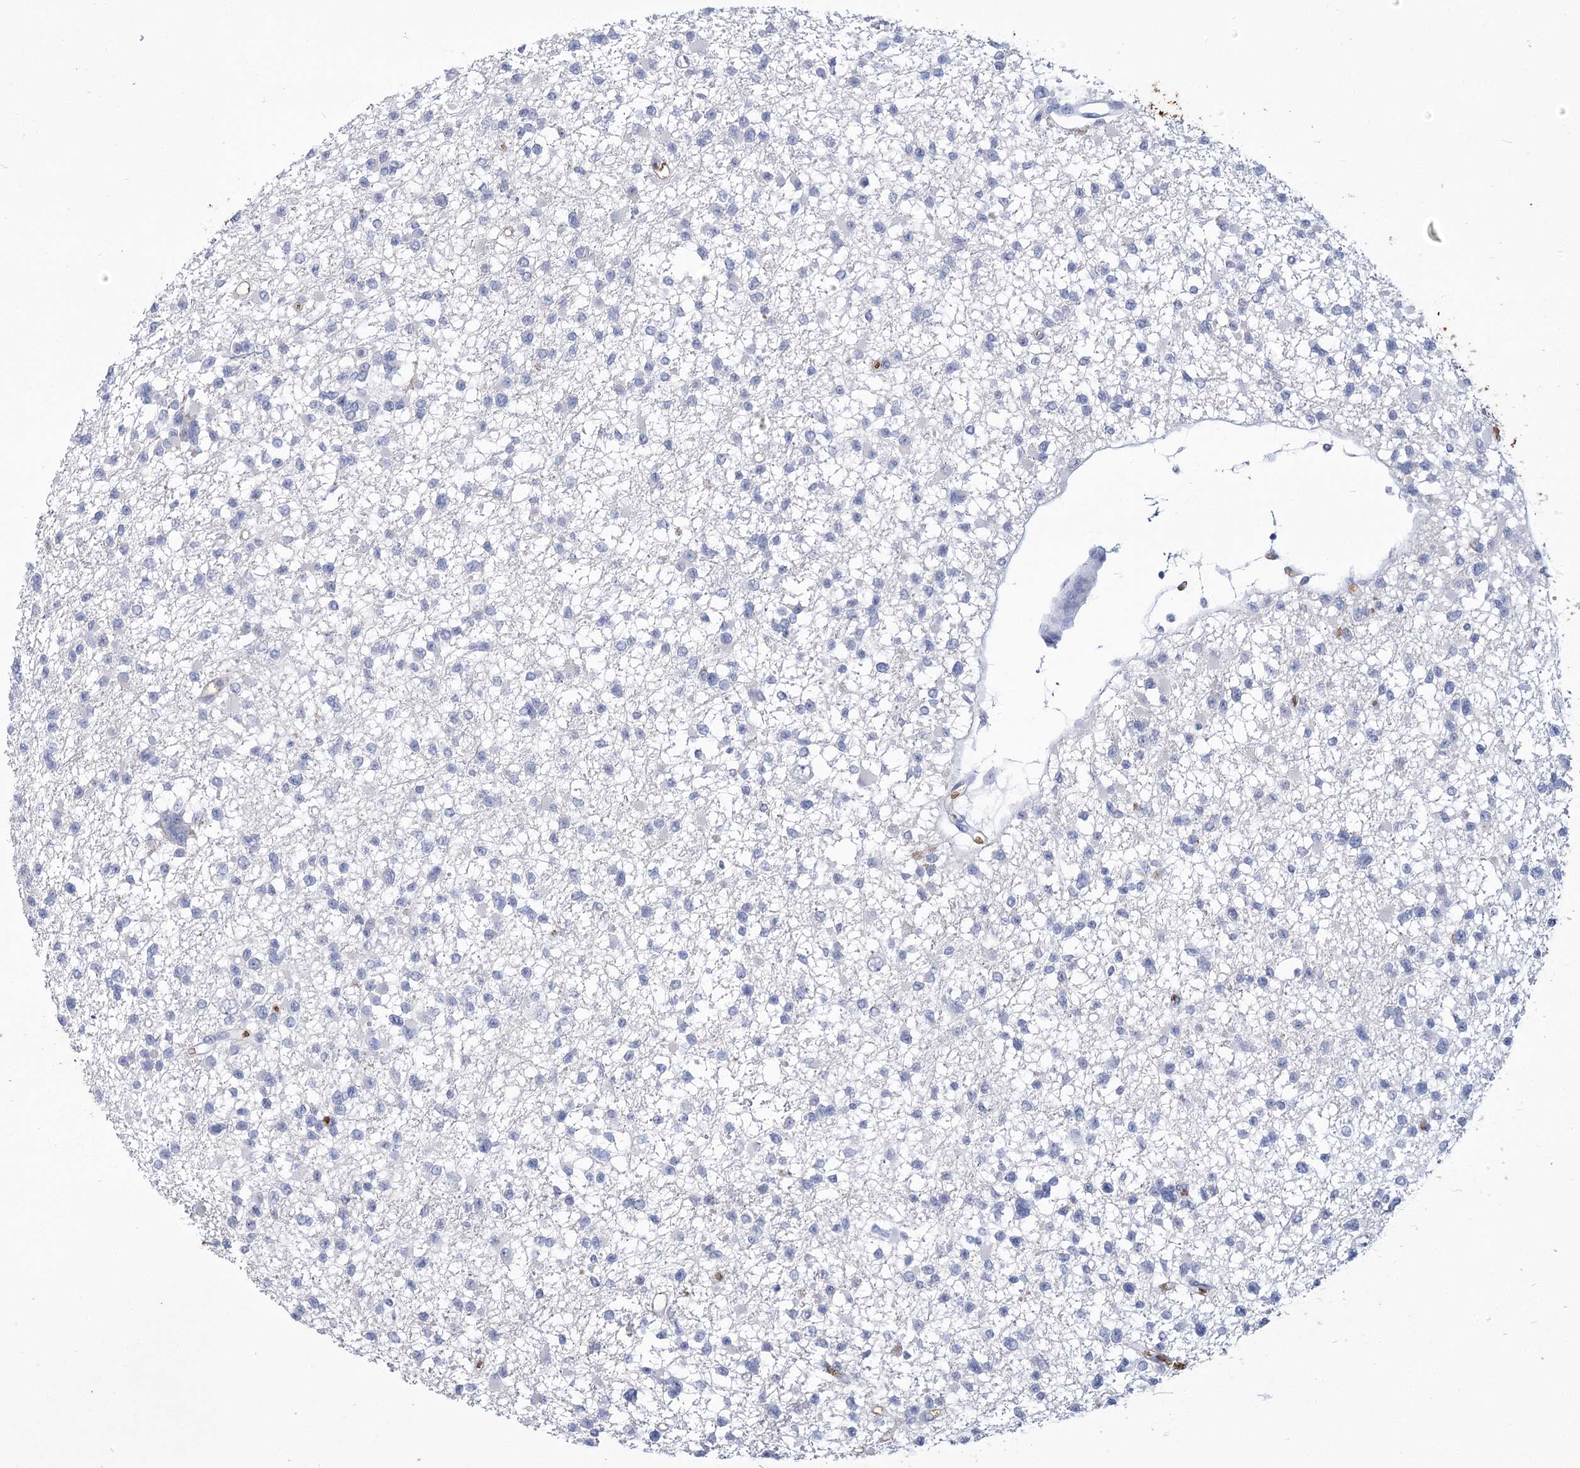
{"staining": {"intensity": "negative", "quantity": "none", "location": "none"}, "tissue": "glioma", "cell_type": "Tumor cells", "image_type": "cancer", "snomed": [{"axis": "morphology", "description": "Glioma, malignant, Low grade"}, {"axis": "topography", "description": "Brain"}], "caption": "There is no significant expression in tumor cells of malignant glioma (low-grade).", "gene": "HBA1", "patient": {"sex": "female", "age": 22}}